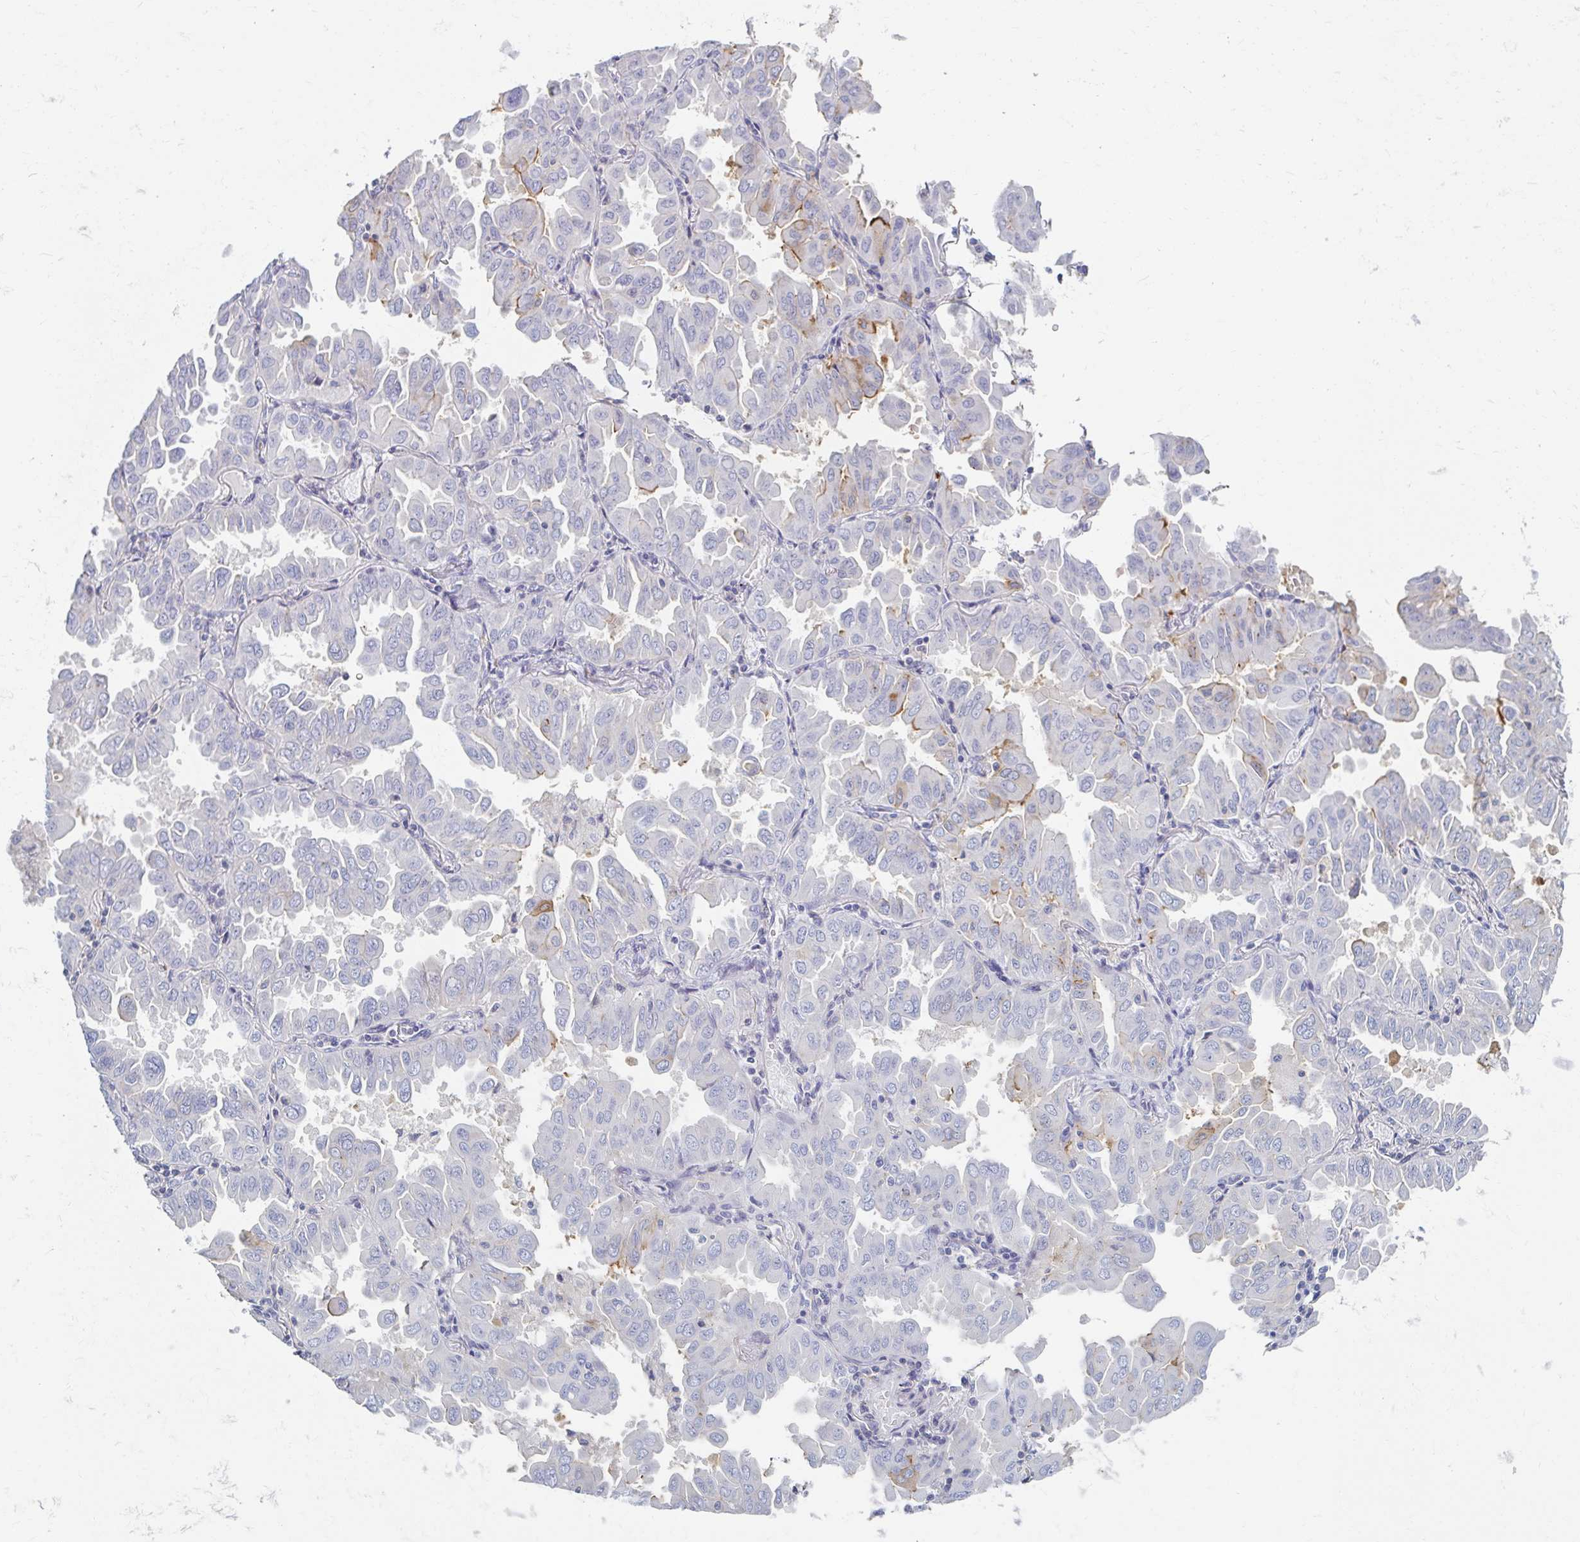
{"staining": {"intensity": "moderate", "quantity": "<25%", "location": "cytoplasmic/membranous"}, "tissue": "lung cancer", "cell_type": "Tumor cells", "image_type": "cancer", "snomed": [{"axis": "morphology", "description": "Adenocarcinoma, NOS"}, {"axis": "topography", "description": "Lung"}], "caption": "Immunohistochemical staining of lung cancer reveals low levels of moderate cytoplasmic/membranous positivity in approximately <25% of tumor cells.", "gene": "MYLK2", "patient": {"sex": "male", "age": 64}}